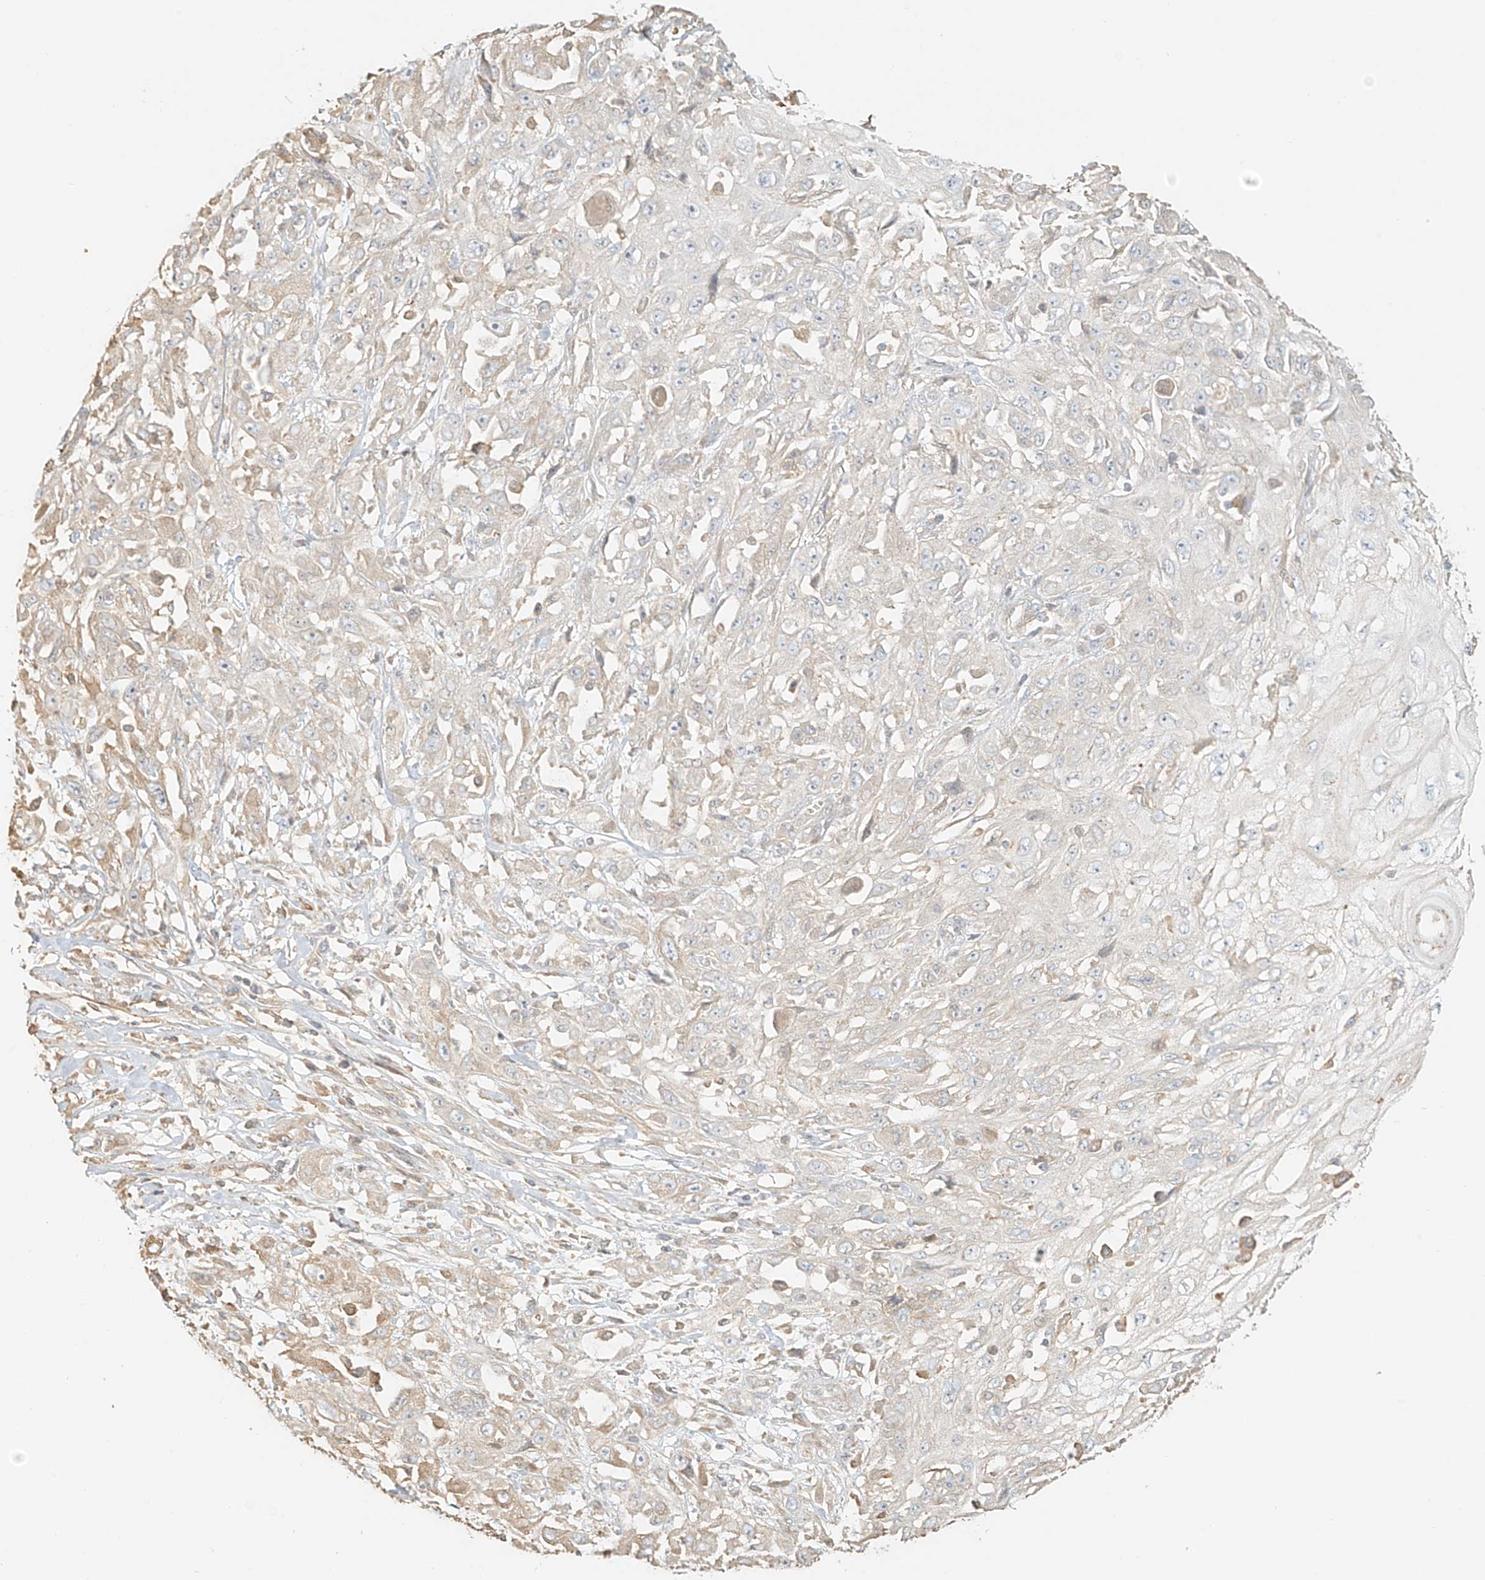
{"staining": {"intensity": "negative", "quantity": "none", "location": "none"}, "tissue": "skin cancer", "cell_type": "Tumor cells", "image_type": "cancer", "snomed": [{"axis": "morphology", "description": "Squamous cell carcinoma, NOS"}, {"axis": "morphology", "description": "Squamous cell carcinoma, metastatic, NOS"}, {"axis": "topography", "description": "Skin"}, {"axis": "topography", "description": "Lymph node"}], "caption": "Immunohistochemistry (IHC) micrograph of human skin cancer stained for a protein (brown), which reveals no positivity in tumor cells. (Stains: DAB immunohistochemistry with hematoxylin counter stain, Microscopy: brightfield microscopy at high magnification).", "gene": "UPK1B", "patient": {"sex": "male", "age": 75}}